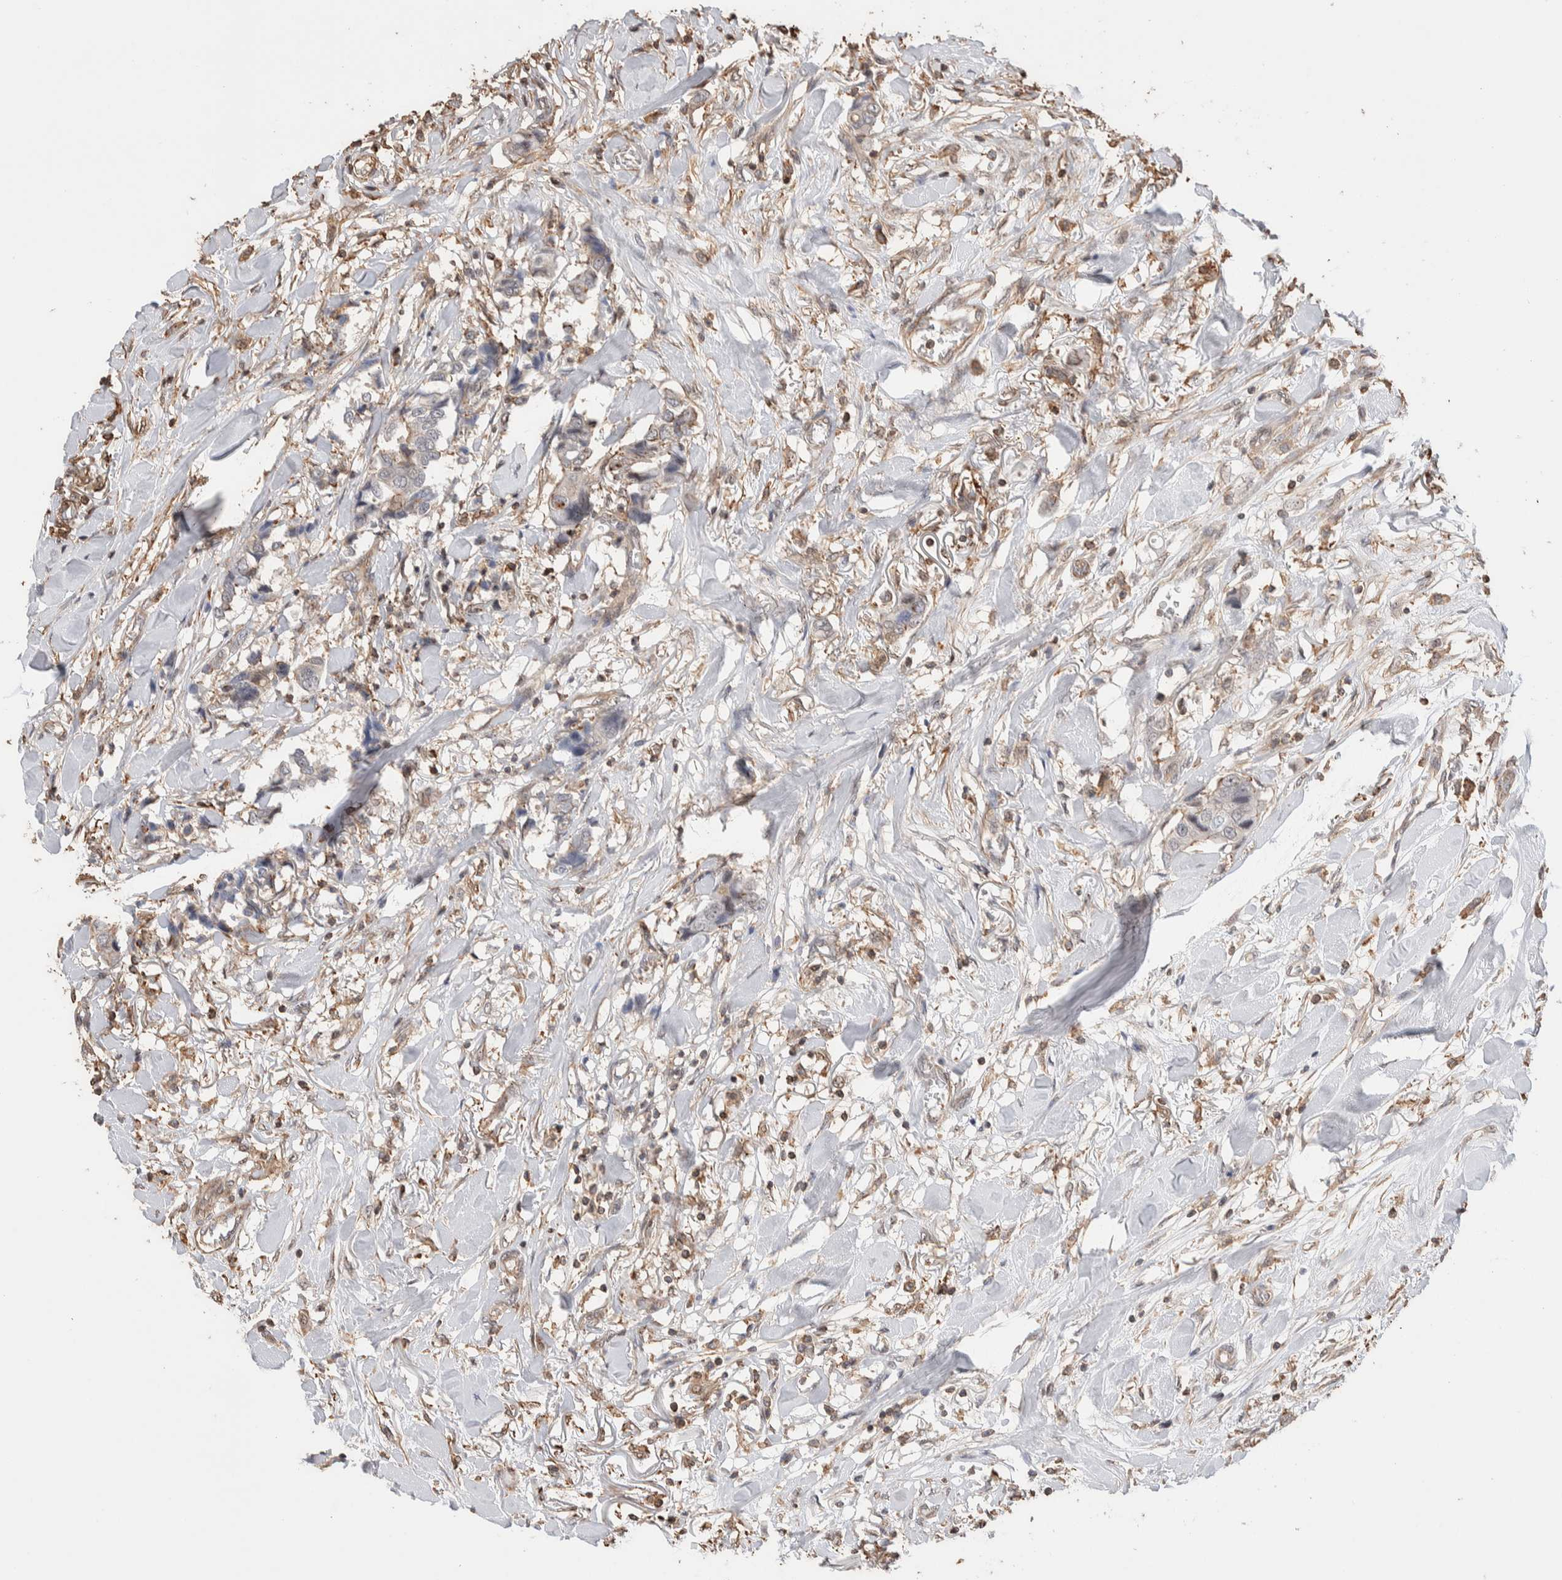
{"staining": {"intensity": "negative", "quantity": "none", "location": "none"}, "tissue": "breast cancer", "cell_type": "Tumor cells", "image_type": "cancer", "snomed": [{"axis": "morphology", "description": "Duct carcinoma"}, {"axis": "topography", "description": "Breast"}], "caption": "This is an immunohistochemistry (IHC) photomicrograph of breast infiltrating ductal carcinoma. There is no positivity in tumor cells.", "gene": "ZNF704", "patient": {"sex": "female", "age": 80}}